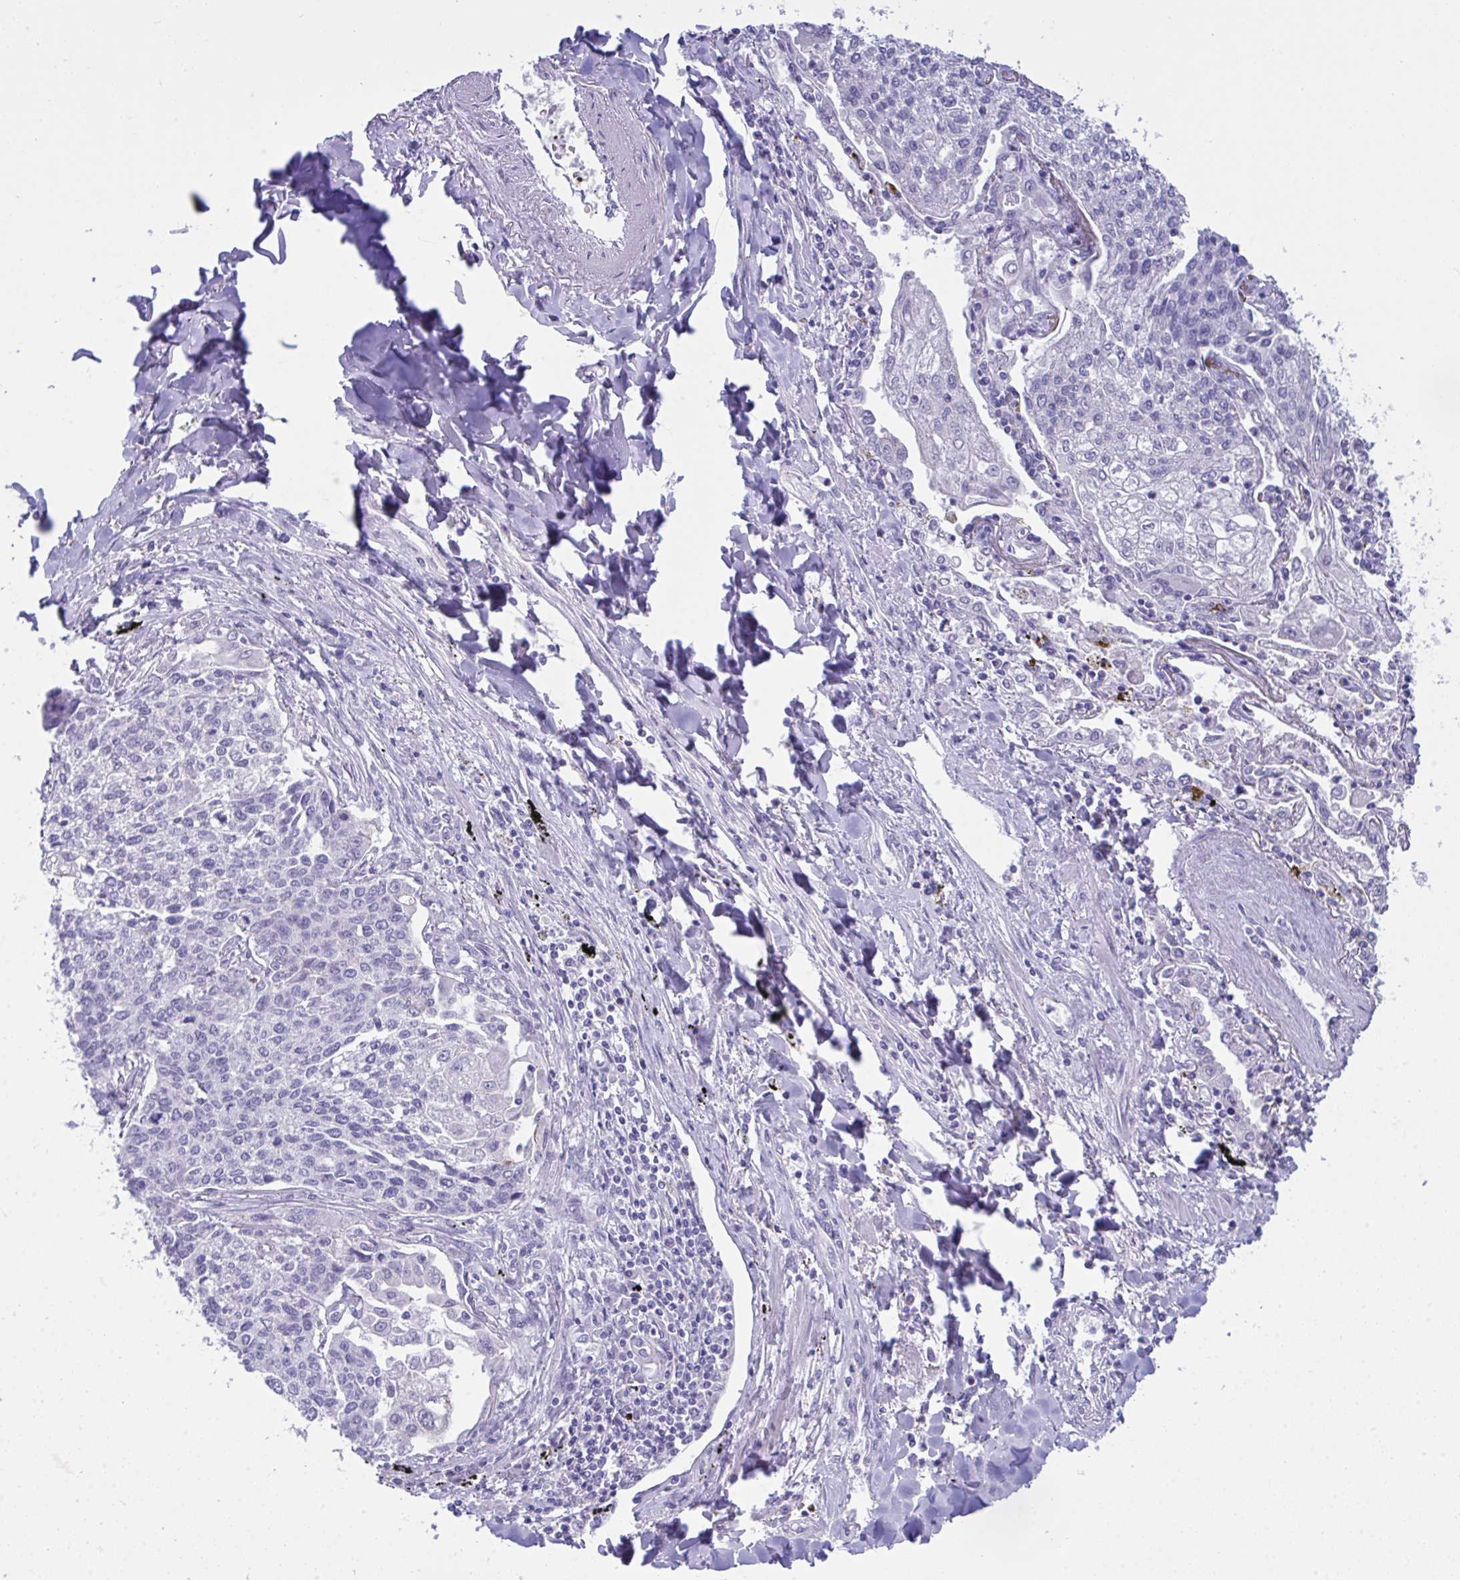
{"staining": {"intensity": "negative", "quantity": "none", "location": "none"}, "tissue": "lung cancer", "cell_type": "Tumor cells", "image_type": "cancer", "snomed": [{"axis": "morphology", "description": "Squamous cell carcinoma, NOS"}, {"axis": "topography", "description": "Lung"}], "caption": "There is no significant positivity in tumor cells of lung squamous cell carcinoma.", "gene": "GLB1L2", "patient": {"sex": "male", "age": 74}}